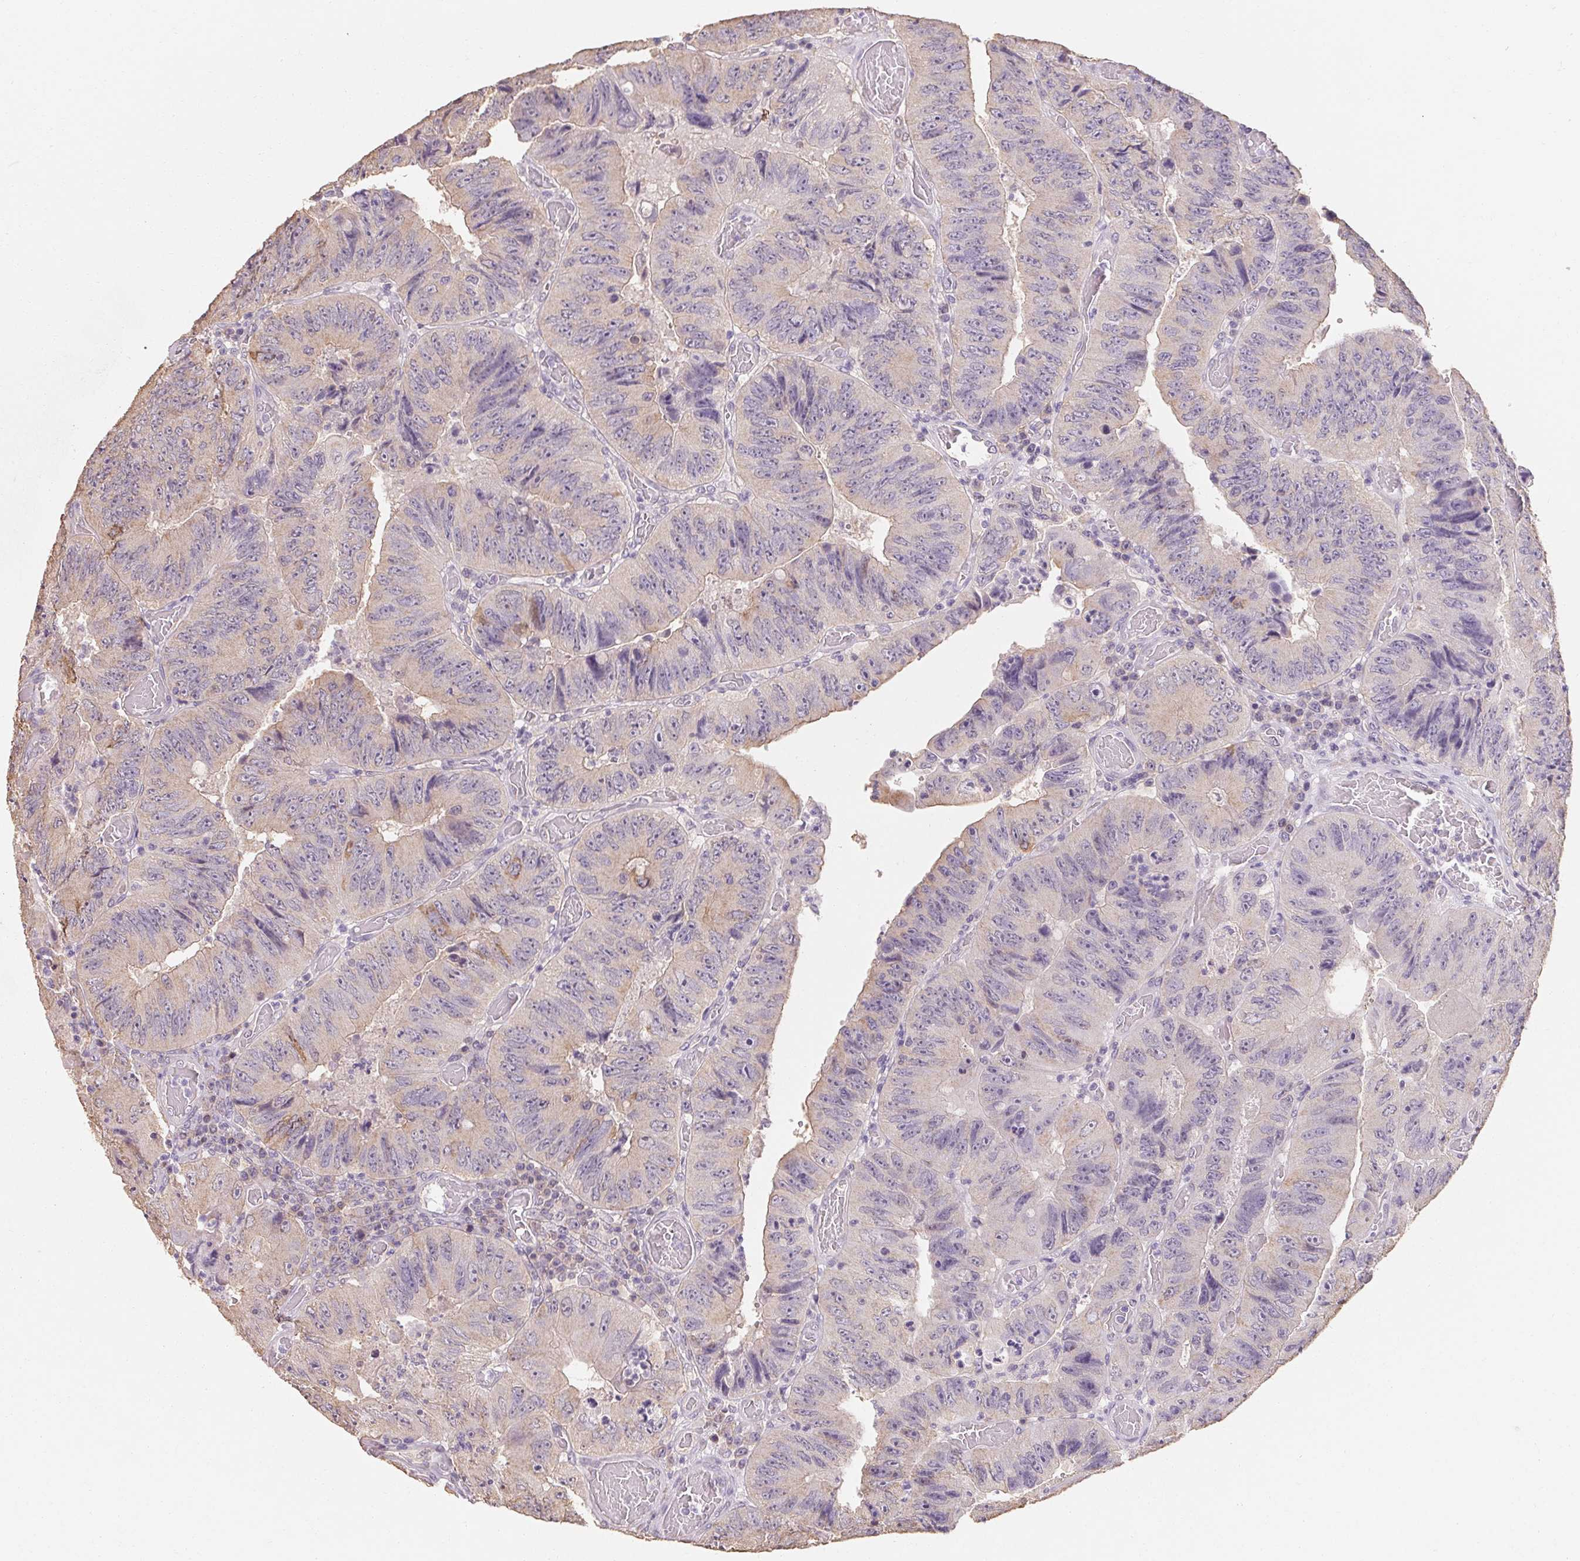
{"staining": {"intensity": "weak", "quantity": "<25%", "location": "cytoplasmic/membranous"}, "tissue": "colorectal cancer", "cell_type": "Tumor cells", "image_type": "cancer", "snomed": [{"axis": "morphology", "description": "Adenocarcinoma, NOS"}, {"axis": "topography", "description": "Colon"}], "caption": "DAB (3,3'-diaminobenzidine) immunohistochemical staining of colorectal cancer (adenocarcinoma) exhibits no significant expression in tumor cells.", "gene": "MAP7D2", "patient": {"sex": "female", "age": 84}}